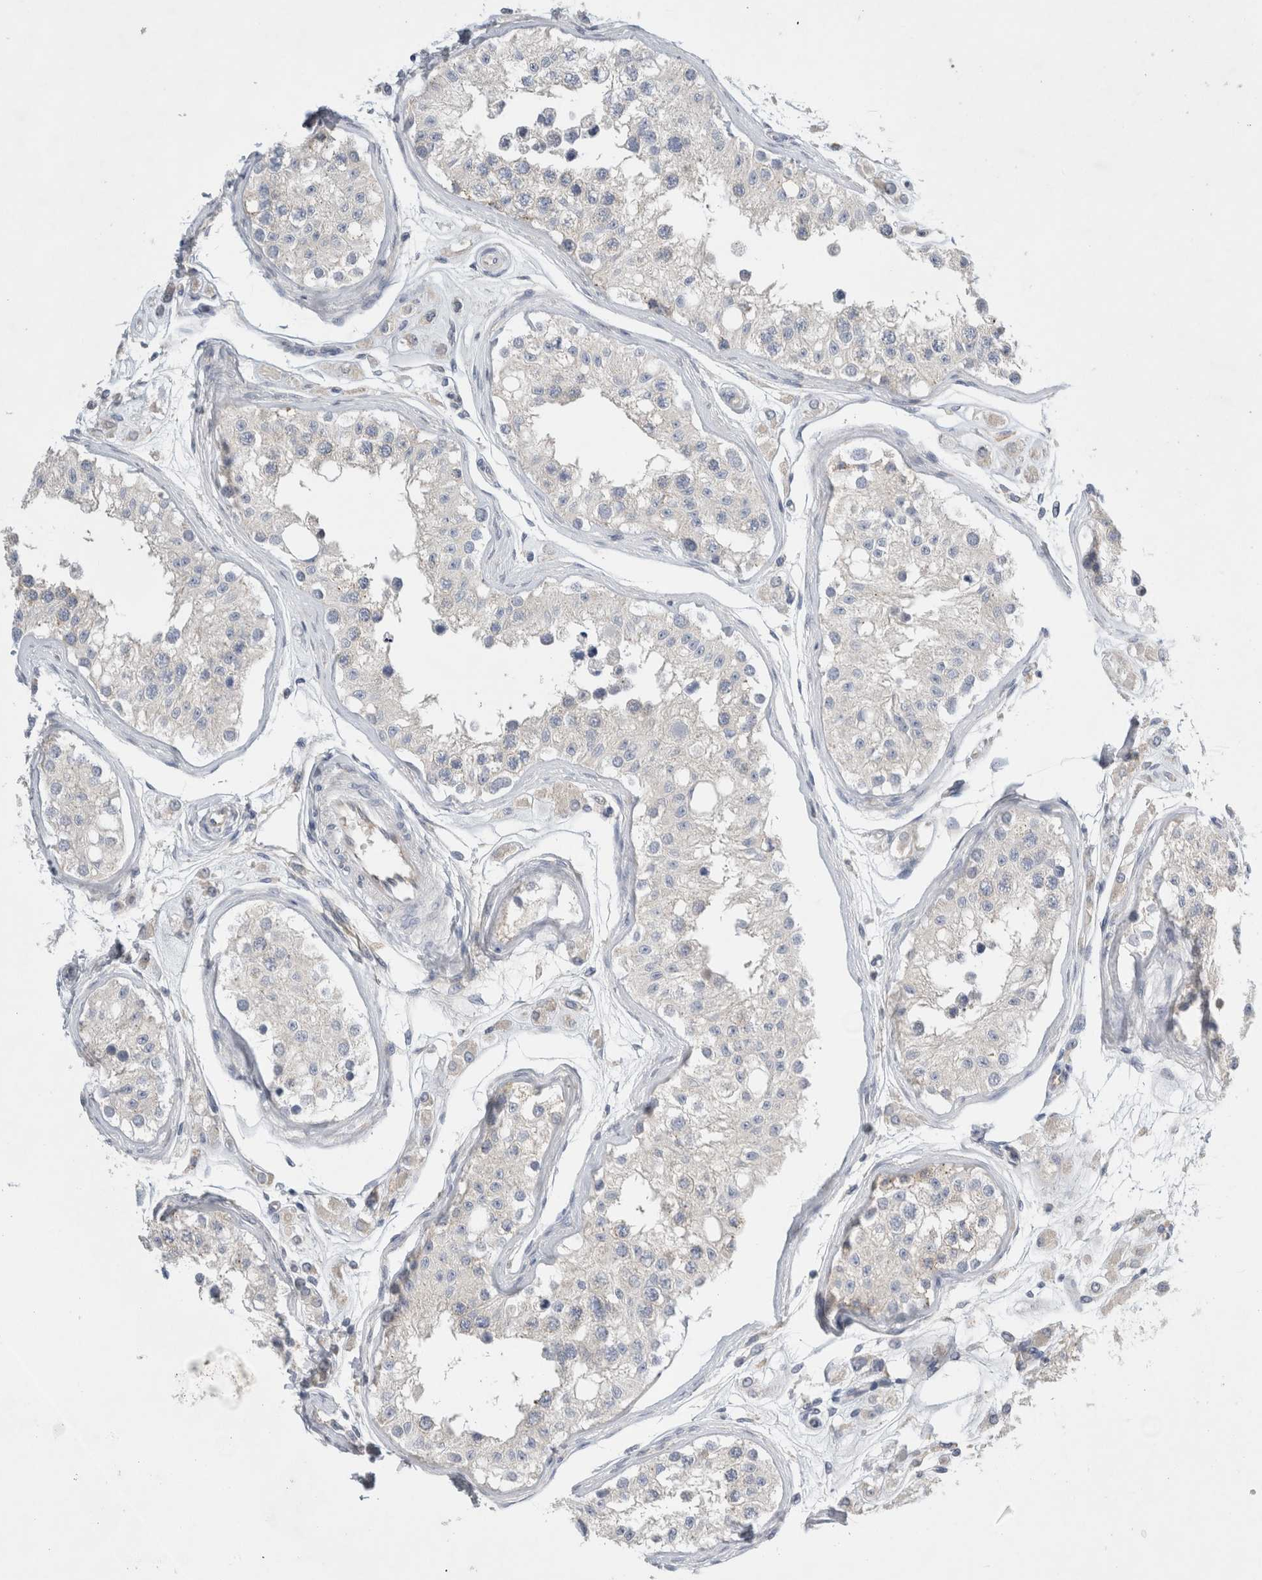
{"staining": {"intensity": "weak", "quantity": "<25%", "location": "cytoplasmic/membranous"}, "tissue": "testis", "cell_type": "Cells in seminiferous ducts", "image_type": "normal", "snomed": [{"axis": "morphology", "description": "Normal tissue, NOS"}, {"axis": "morphology", "description": "Adenocarcinoma, metastatic, NOS"}, {"axis": "topography", "description": "Testis"}], "caption": "High power microscopy photomicrograph of an immunohistochemistry (IHC) micrograph of benign testis, revealing no significant expression in cells in seminiferous ducts. Brightfield microscopy of immunohistochemistry stained with DAB (brown) and hematoxylin (blue), captured at high magnification.", "gene": "ZNF23", "patient": {"sex": "male", "age": 26}}